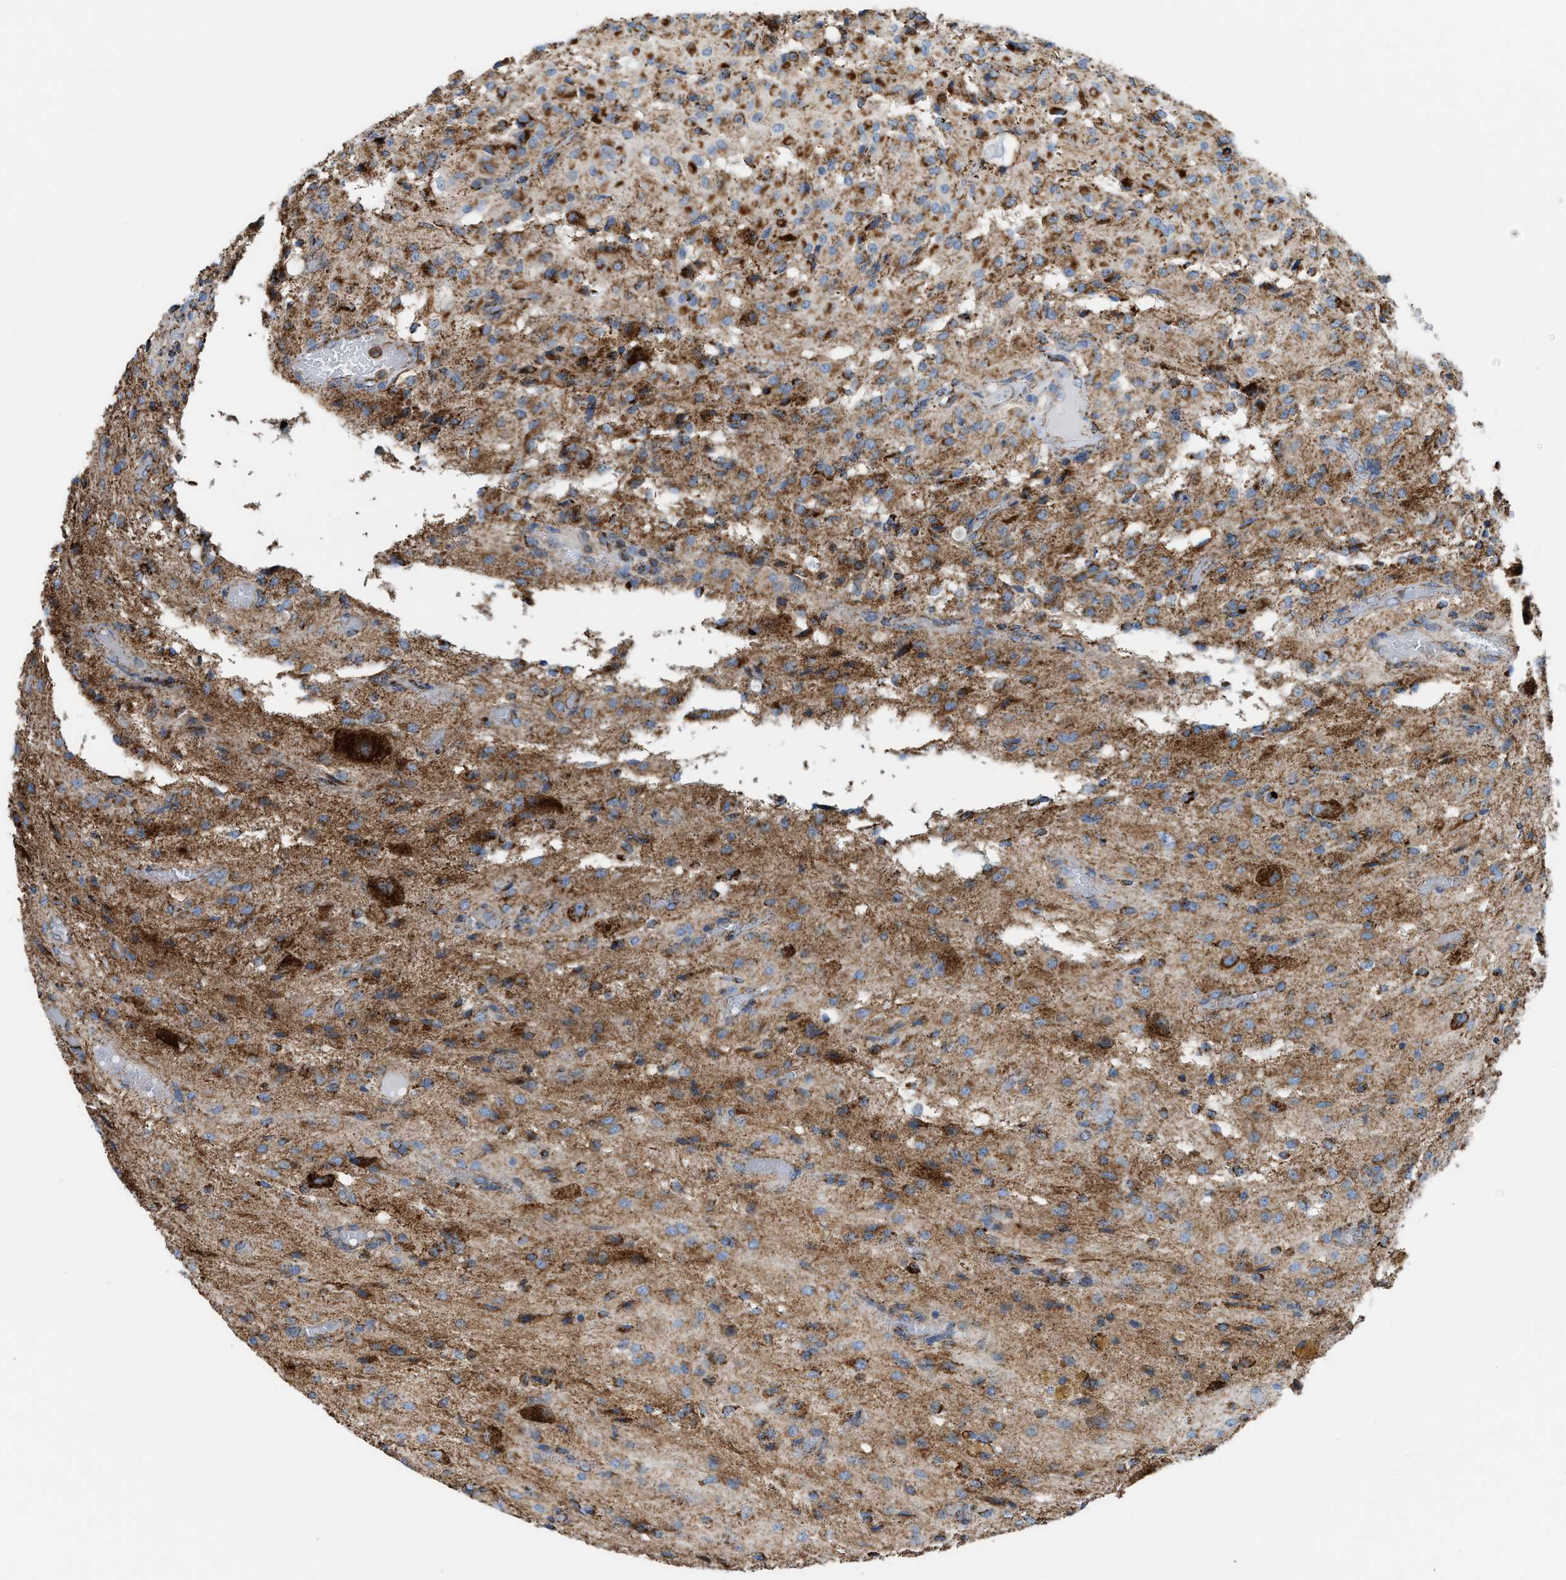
{"staining": {"intensity": "moderate", "quantity": ">75%", "location": "cytoplasmic/membranous"}, "tissue": "glioma", "cell_type": "Tumor cells", "image_type": "cancer", "snomed": [{"axis": "morphology", "description": "Glioma, malignant, High grade"}, {"axis": "topography", "description": "Brain"}], "caption": "A brown stain highlights moderate cytoplasmic/membranous staining of a protein in human glioma tumor cells.", "gene": "ECHS1", "patient": {"sex": "female", "age": 59}}